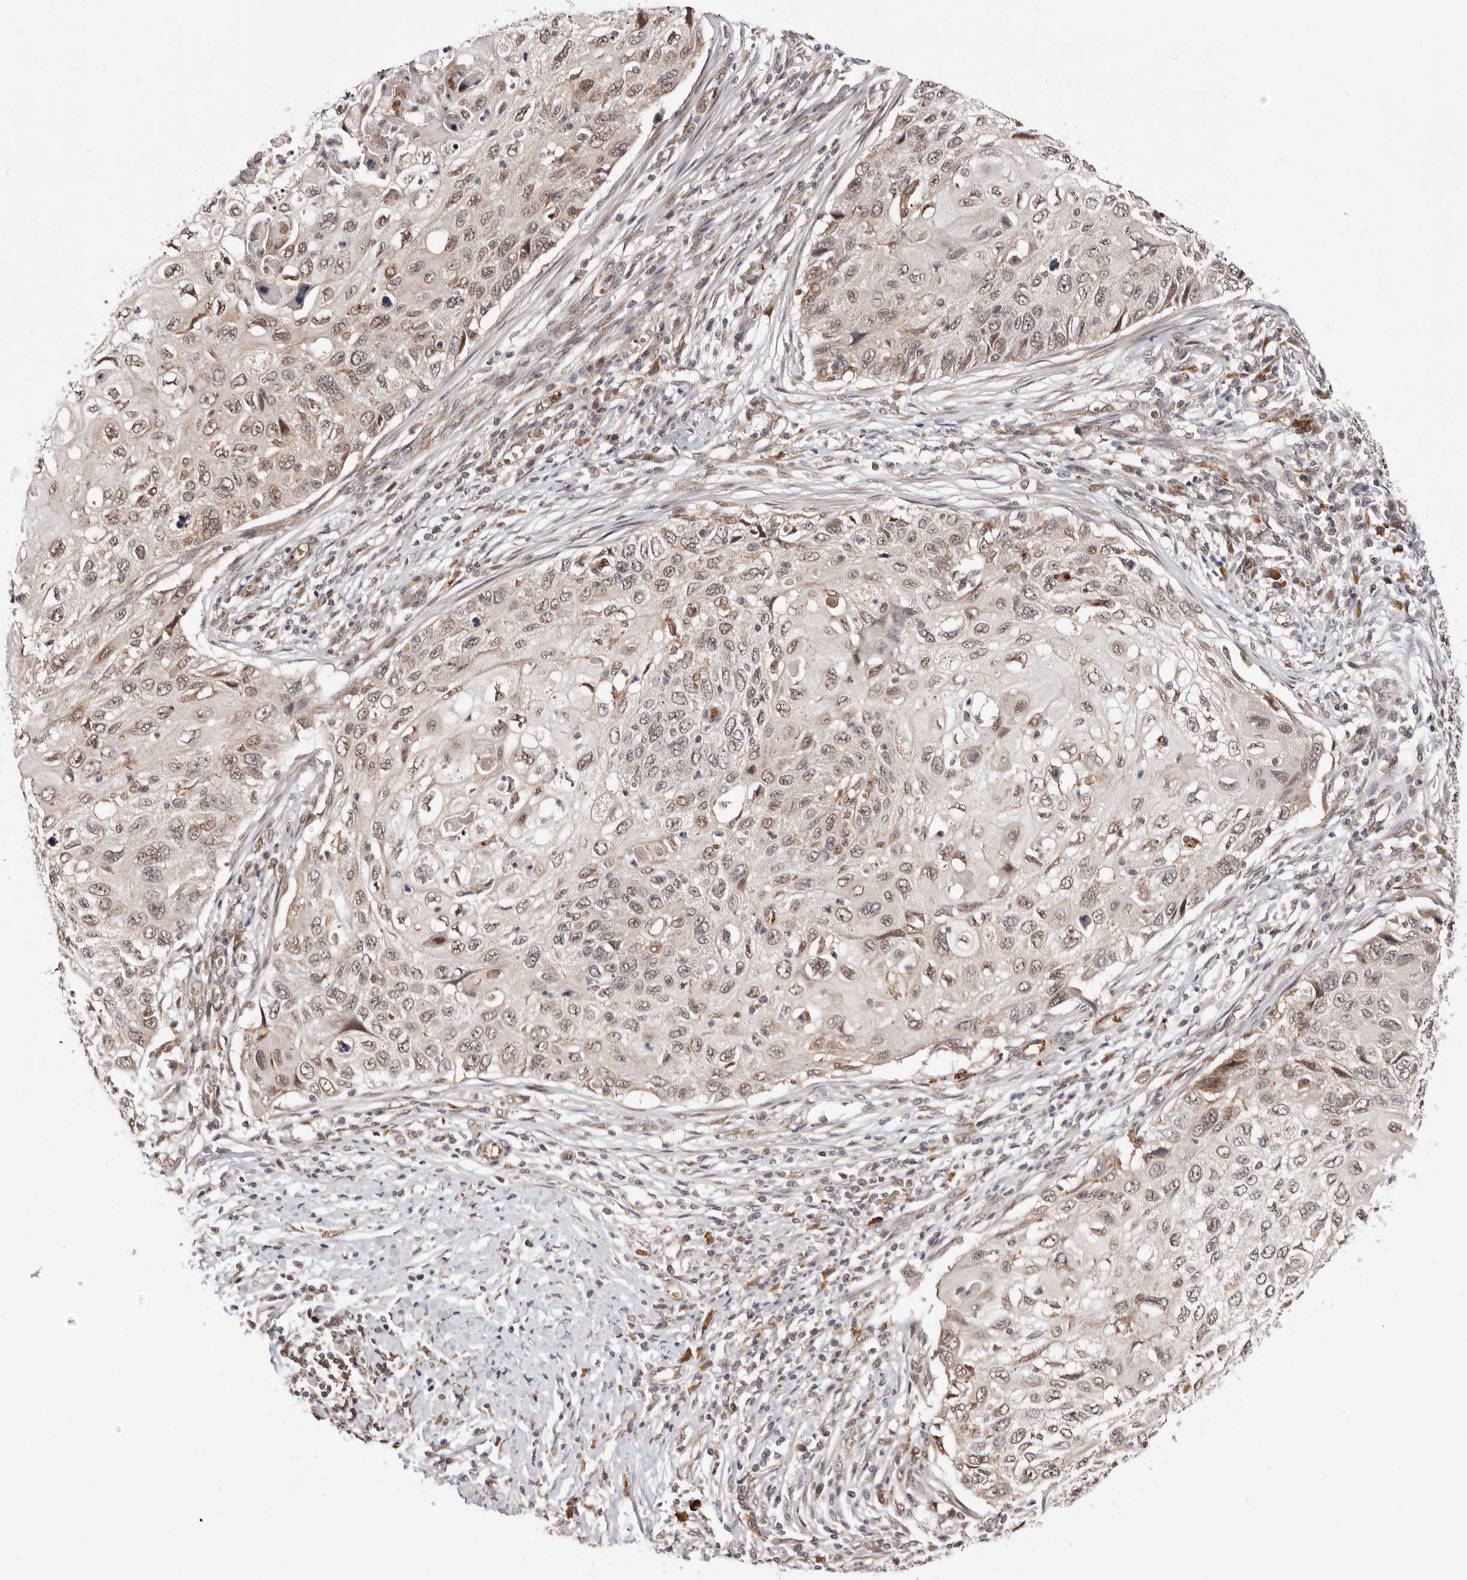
{"staining": {"intensity": "weak", "quantity": ">75%", "location": "nuclear"}, "tissue": "cervical cancer", "cell_type": "Tumor cells", "image_type": "cancer", "snomed": [{"axis": "morphology", "description": "Squamous cell carcinoma, NOS"}, {"axis": "topography", "description": "Cervix"}], "caption": "Brown immunohistochemical staining in human squamous cell carcinoma (cervical) reveals weak nuclear positivity in about >75% of tumor cells. Using DAB (brown) and hematoxylin (blue) stains, captured at high magnification using brightfield microscopy.", "gene": "NCOA3", "patient": {"sex": "female", "age": 70}}